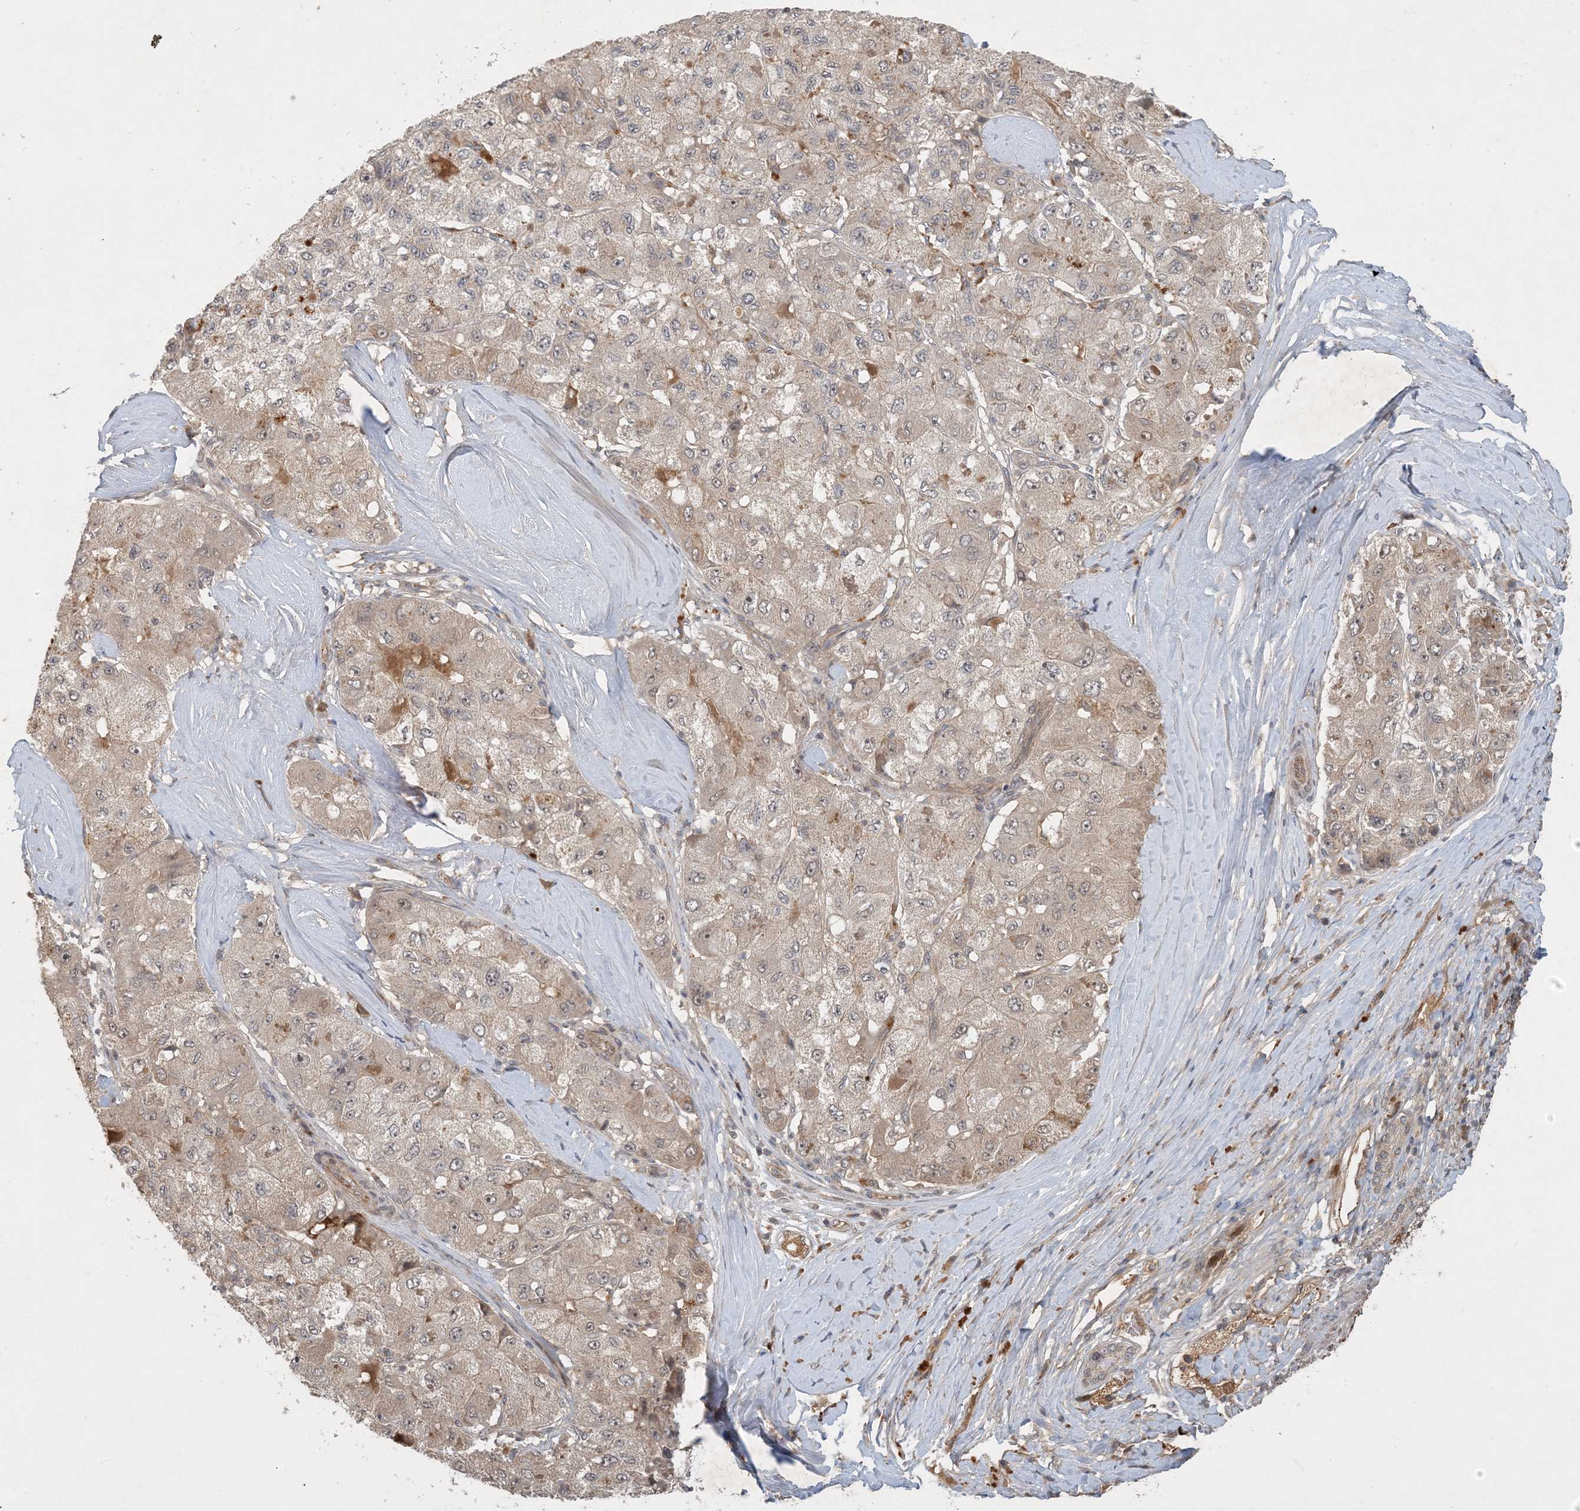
{"staining": {"intensity": "weak", "quantity": "25%-75%", "location": "cytoplasmic/membranous"}, "tissue": "liver cancer", "cell_type": "Tumor cells", "image_type": "cancer", "snomed": [{"axis": "morphology", "description": "Carcinoma, Hepatocellular, NOS"}, {"axis": "topography", "description": "Liver"}], "caption": "Approximately 25%-75% of tumor cells in liver cancer reveal weak cytoplasmic/membranous protein staining as visualized by brown immunohistochemical staining.", "gene": "ZCCHC4", "patient": {"sex": "male", "age": 80}}